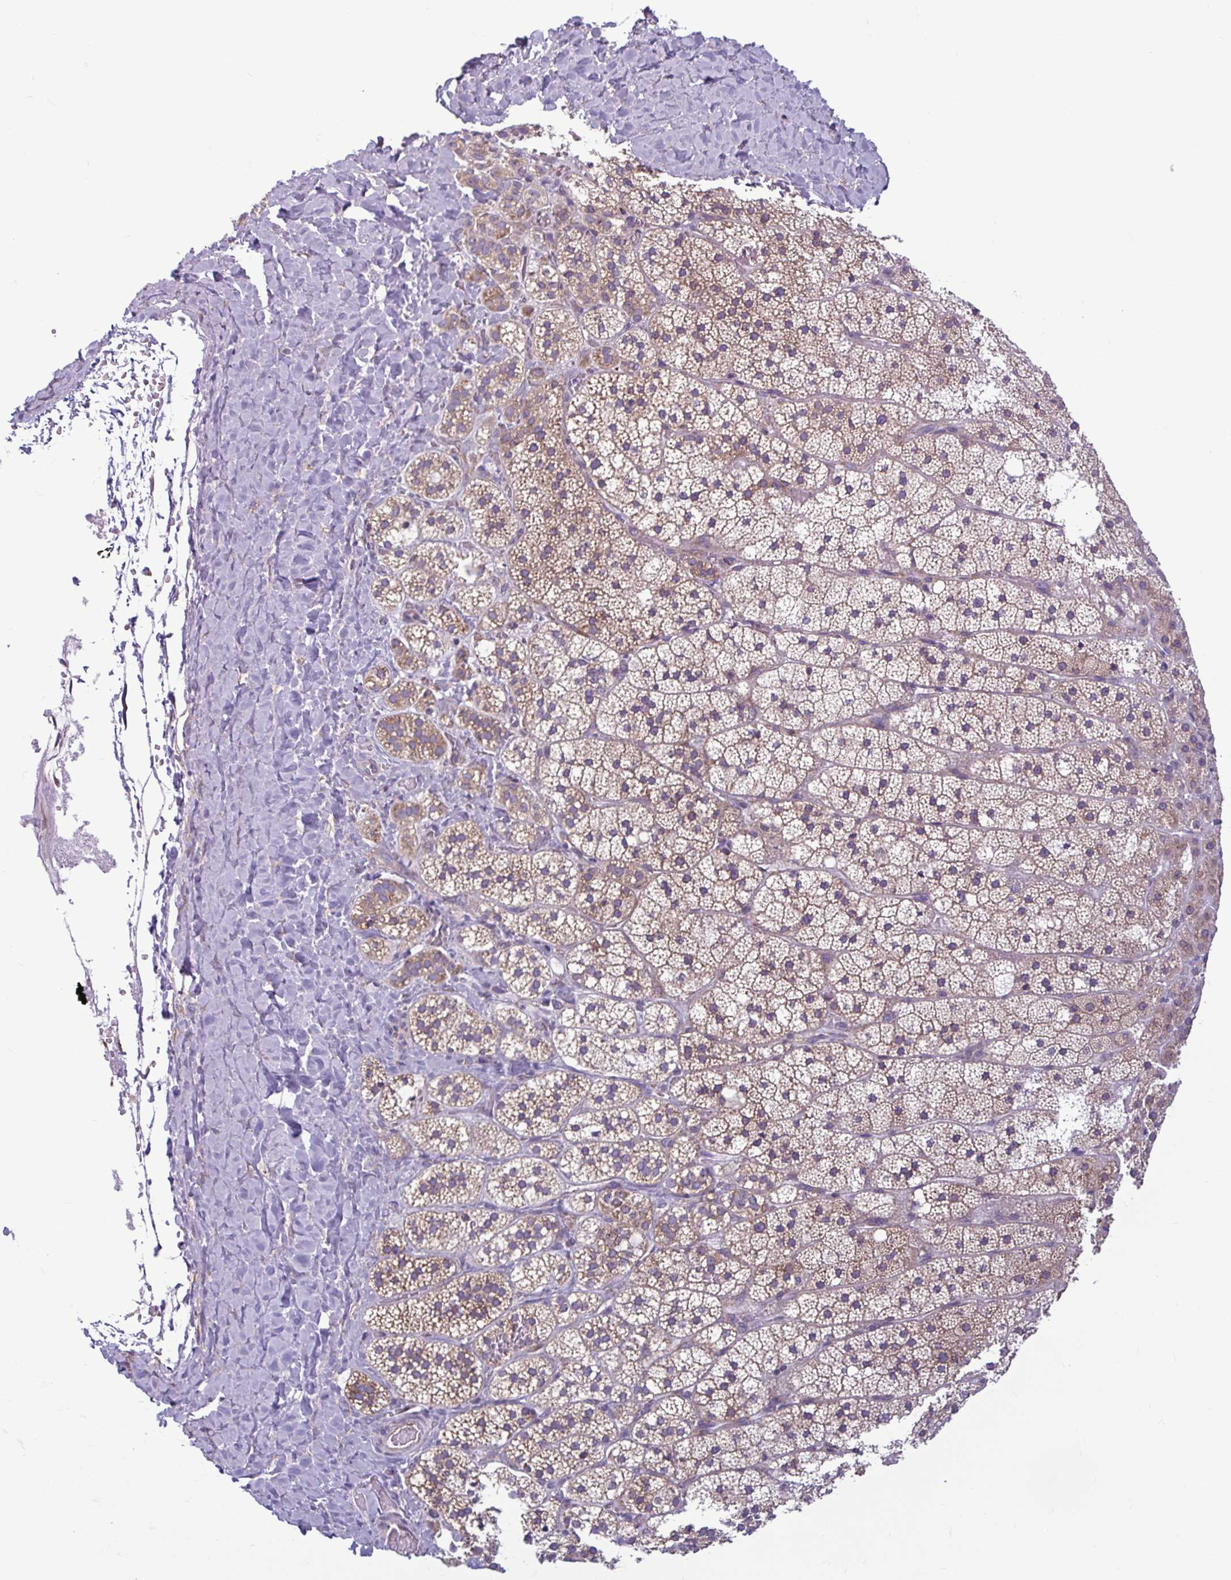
{"staining": {"intensity": "moderate", "quantity": ">75%", "location": "cytoplasmic/membranous"}, "tissue": "adrenal gland", "cell_type": "Glandular cells", "image_type": "normal", "snomed": [{"axis": "morphology", "description": "Normal tissue, NOS"}, {"axis": "topography", "description": "Adrenal gland"}], "caption": "The photomicrograph demonstrates immunohistochemical staining of unremarkable adrenal gland. There is moderate cytoplasmic/membranous positivity is appreciated in approximately >75% of glandular cells.", "gene": "RPS16", "patient": {"sex": "male", "age": 53}}